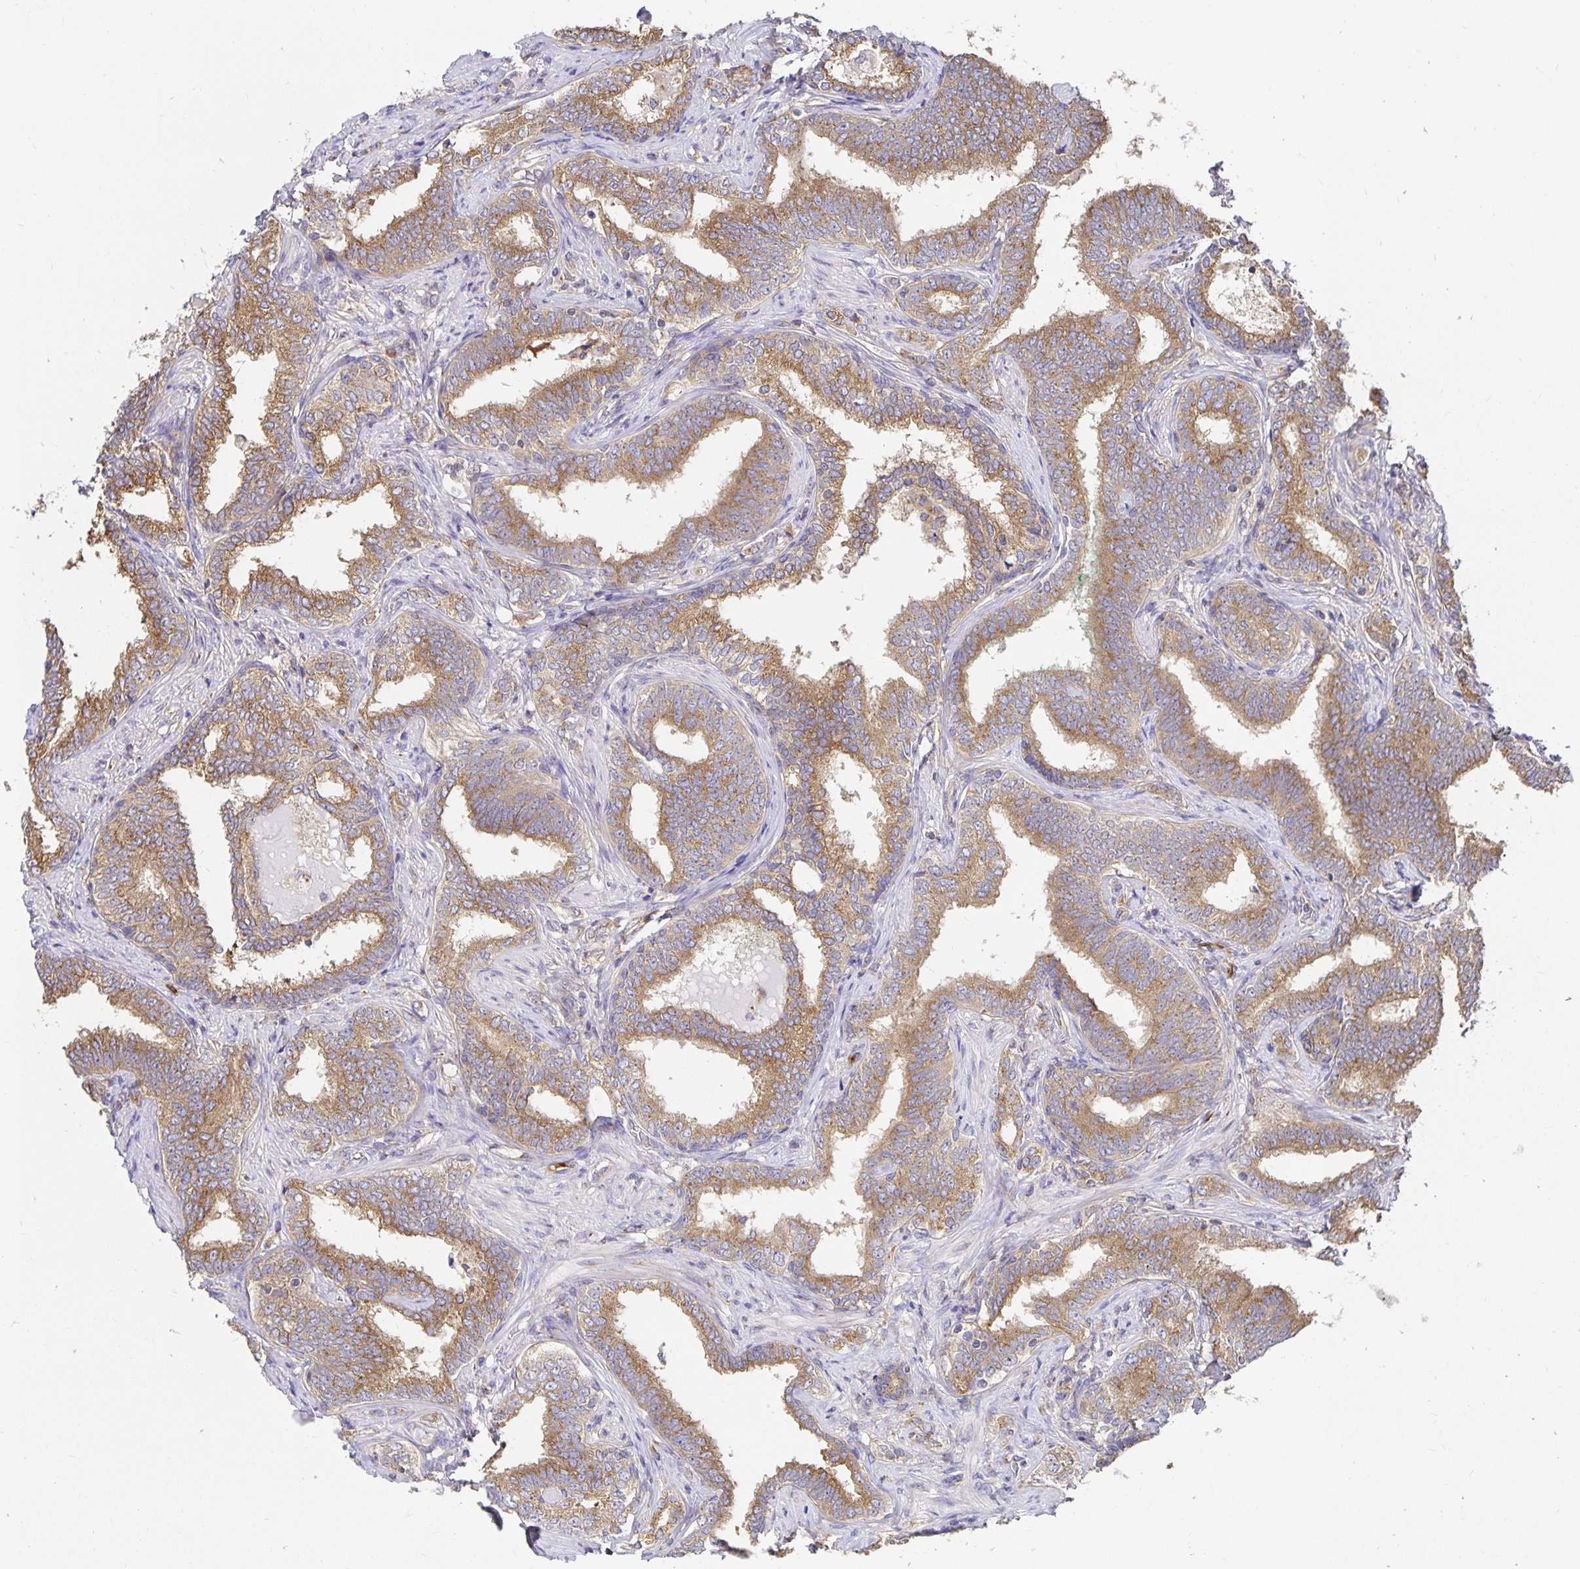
{"staining": {"intensity": "moderate", "quantity": ">75%", "location": "cytoplasmic/membranous"}, "tissue": "prostate cancer", "cell_type": "Tumor cells", "image_type": "cancer", "snomed": [{"axis": "morphology", "description": "Adenocarcinoma, High grade"}, {"axis": "topography", "description": "Prostate"}], "caption": "Immunohistochemistry (DAB) staining of human prostate cancer reveals moderate cytoplasmic/membranous protein expression in about >75% of tumor cells.", "gene": "USO1", "patient": {"sex": "male", "age": 72}}